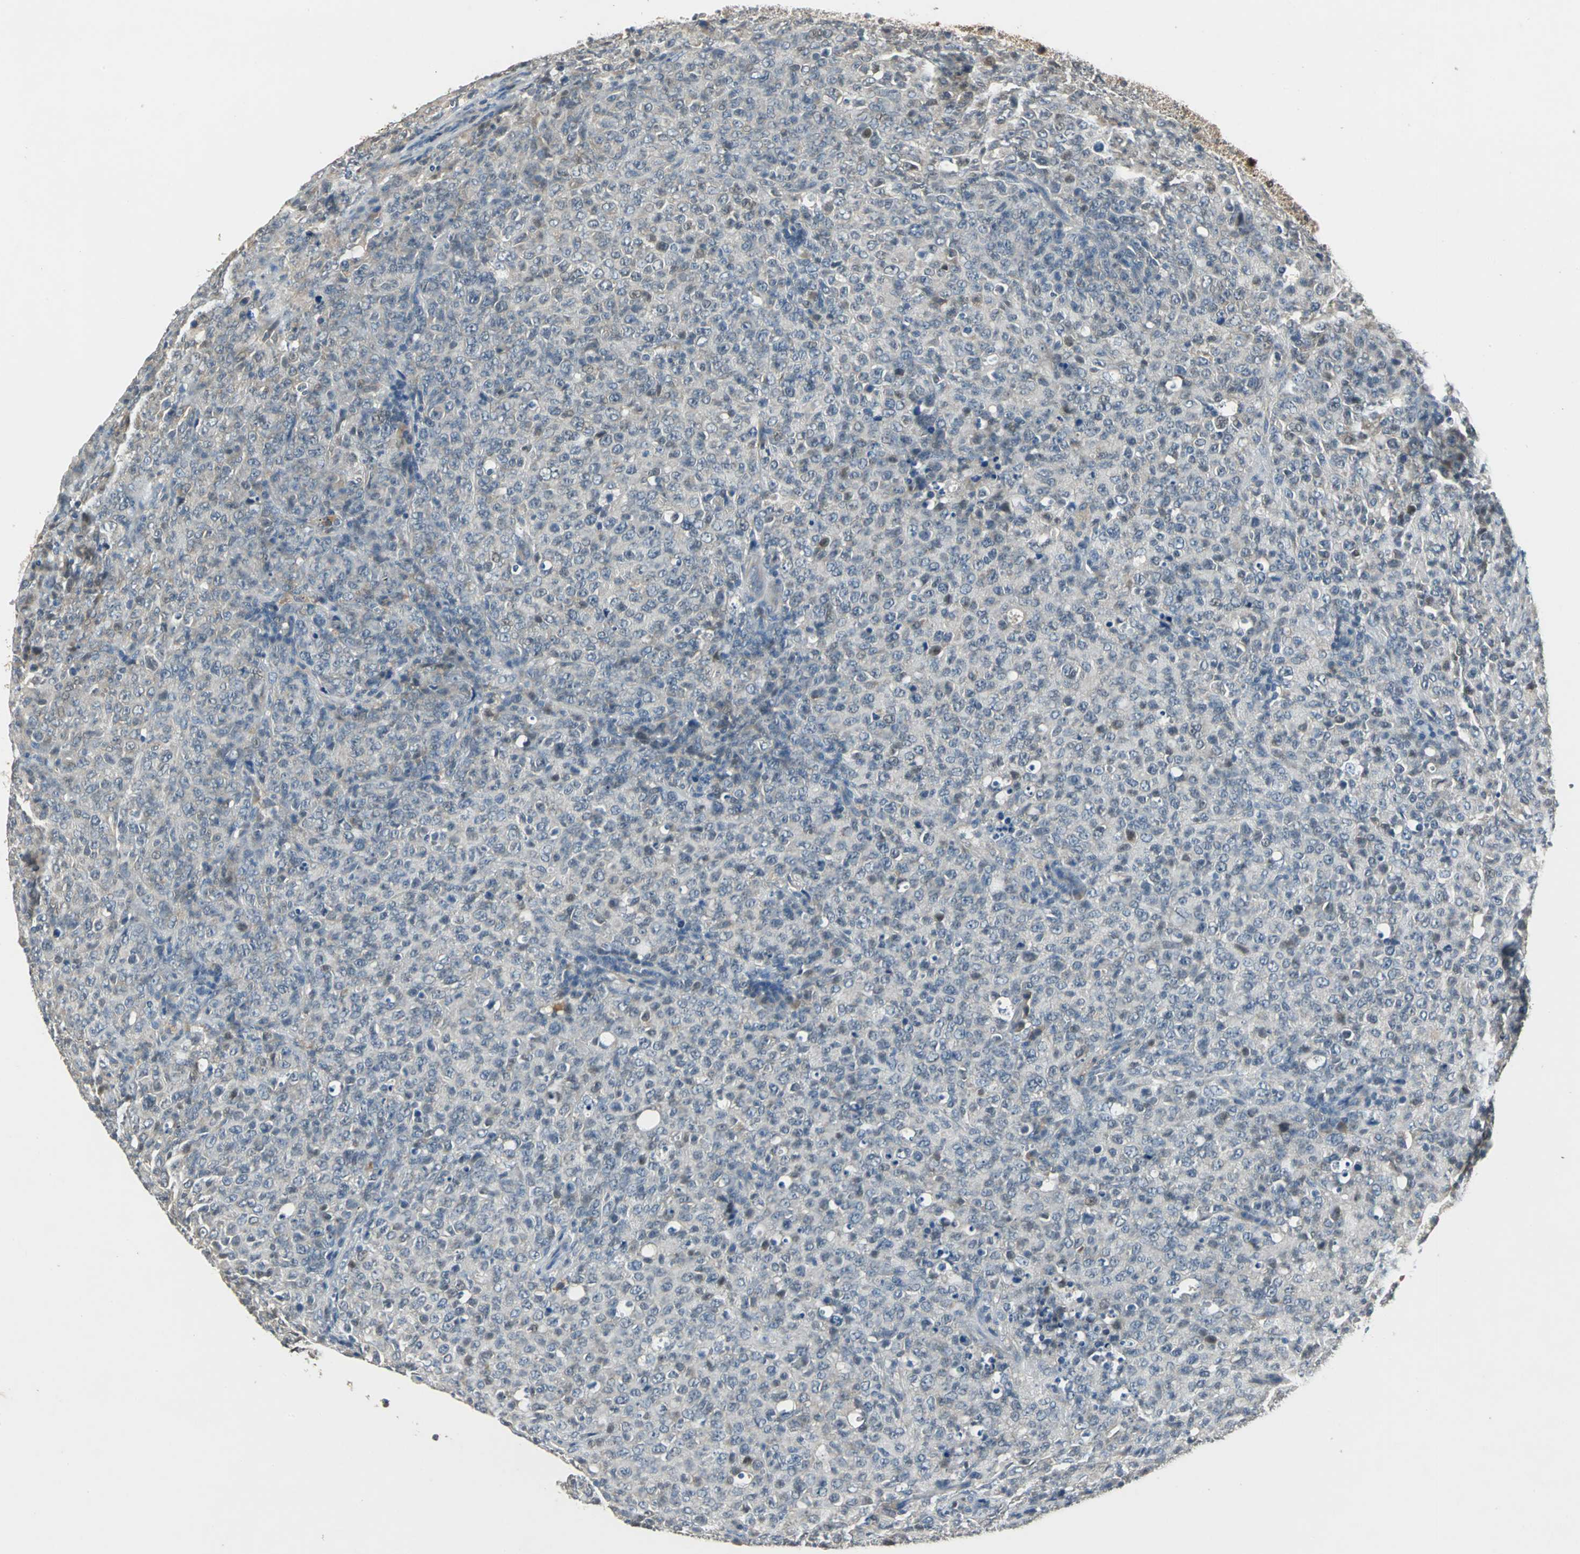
{"staining": {"intensity": "weak", "quantity": "<25%", "location": "cytoplasmic/membranous"}, "tissue": "lymphoma", "cell_type": "Tumor cells", "image_type": "cancer", "snomed": [{"axis": "morphology", "description": "Malignant lymphoma, non-Hodgkin's type, High grade"}, {"axis": "topography", "description": "Tonsil"}], "caption": "A histopathology image of high-grade malignant lymphoma, non-Hodgkin's type stained for a protein shows no brown staining in tumor cells.", "gene": "JADE3", "patient": {"sex": "female", "age": 36}}